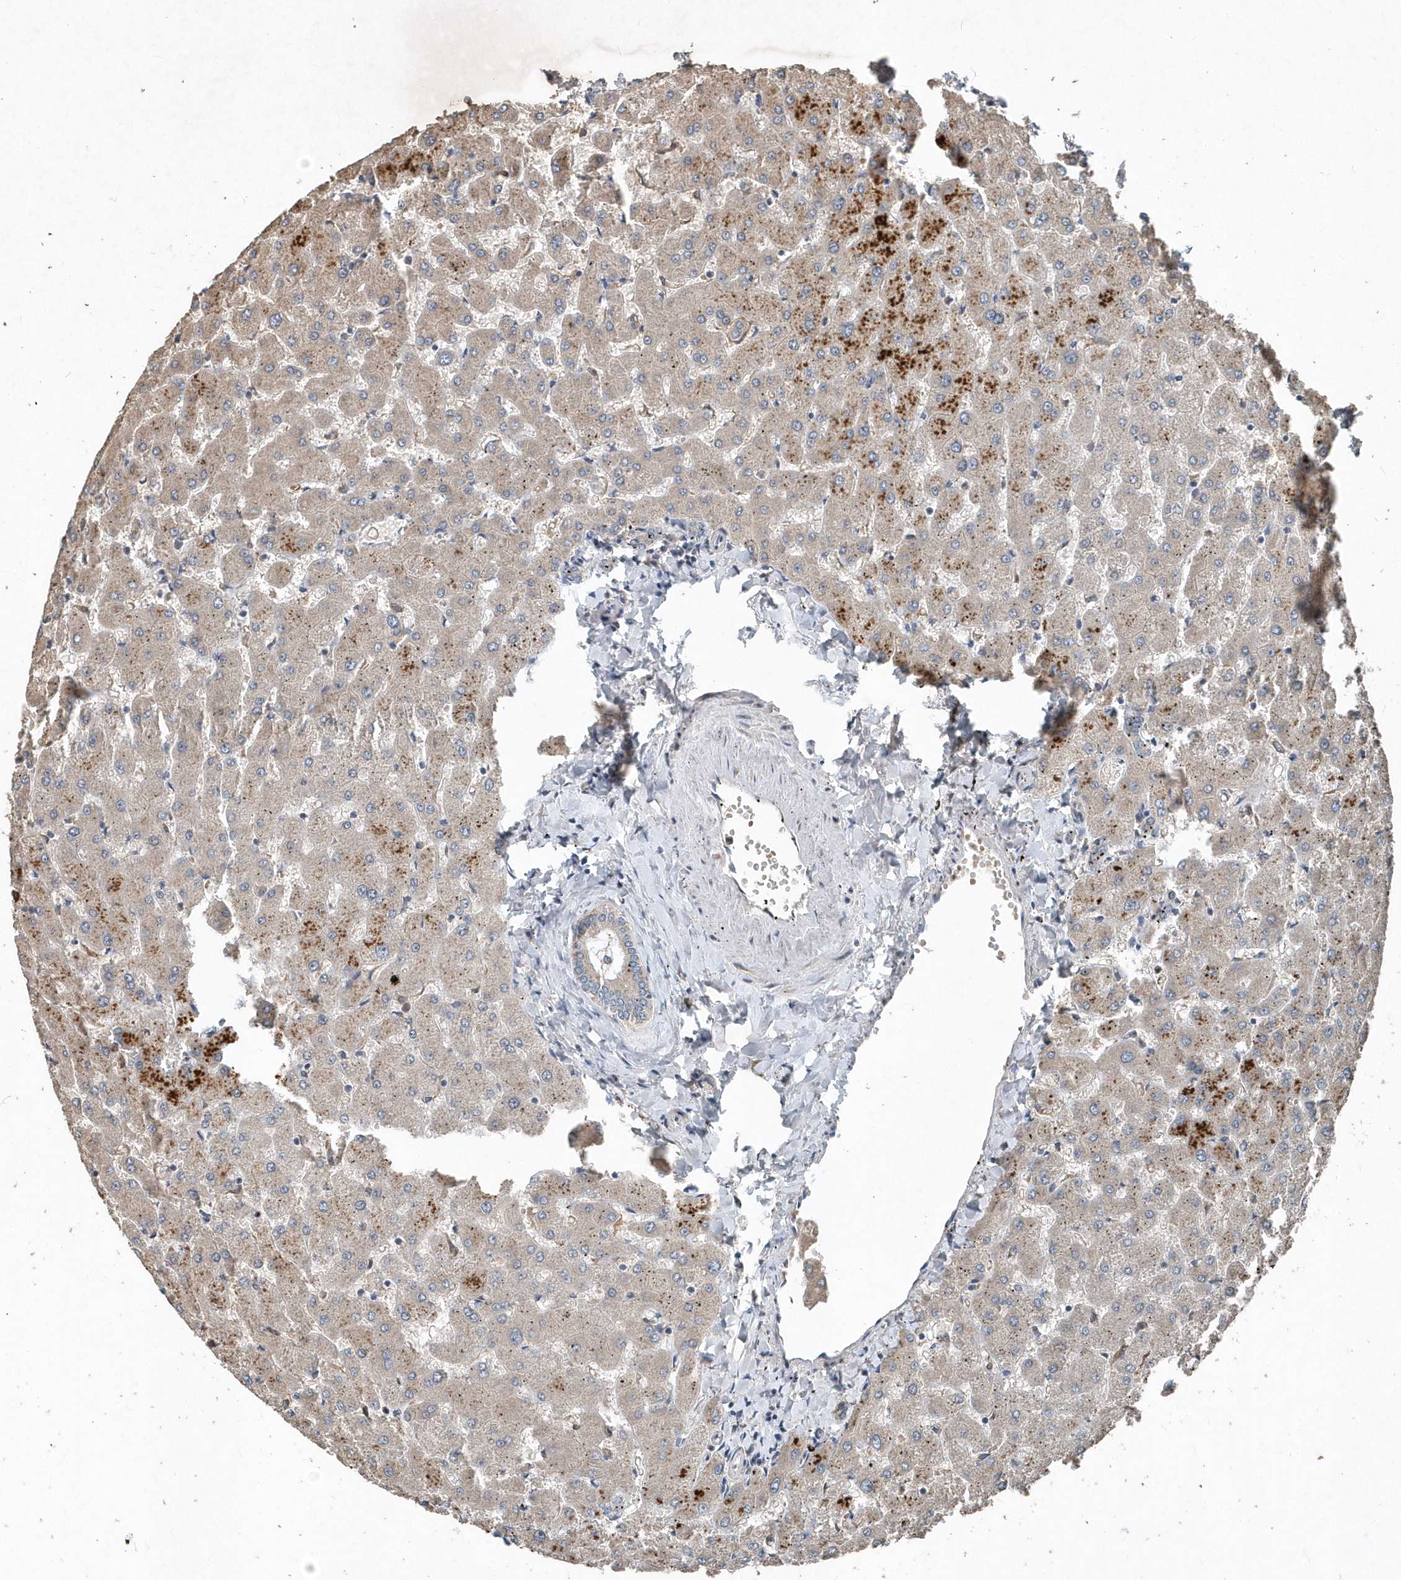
{"staining": {"intensity": "negative", "quantity": "none", "location": "none"}, "tissue": "liver", "cell_type": "Cholangiocytes", "image_type": "normal", "snomed": [{"axis": "morphology", "description": "Normal tissue, NOS"}, {"axis": "topography", "description": "Liver"}], "caption": "Immunohistochemistry of unremarkable human liver displays no positivity in cholangiocytes.", "gene": "SCFD2", "patient": {"sex": "female", "age": 63}}